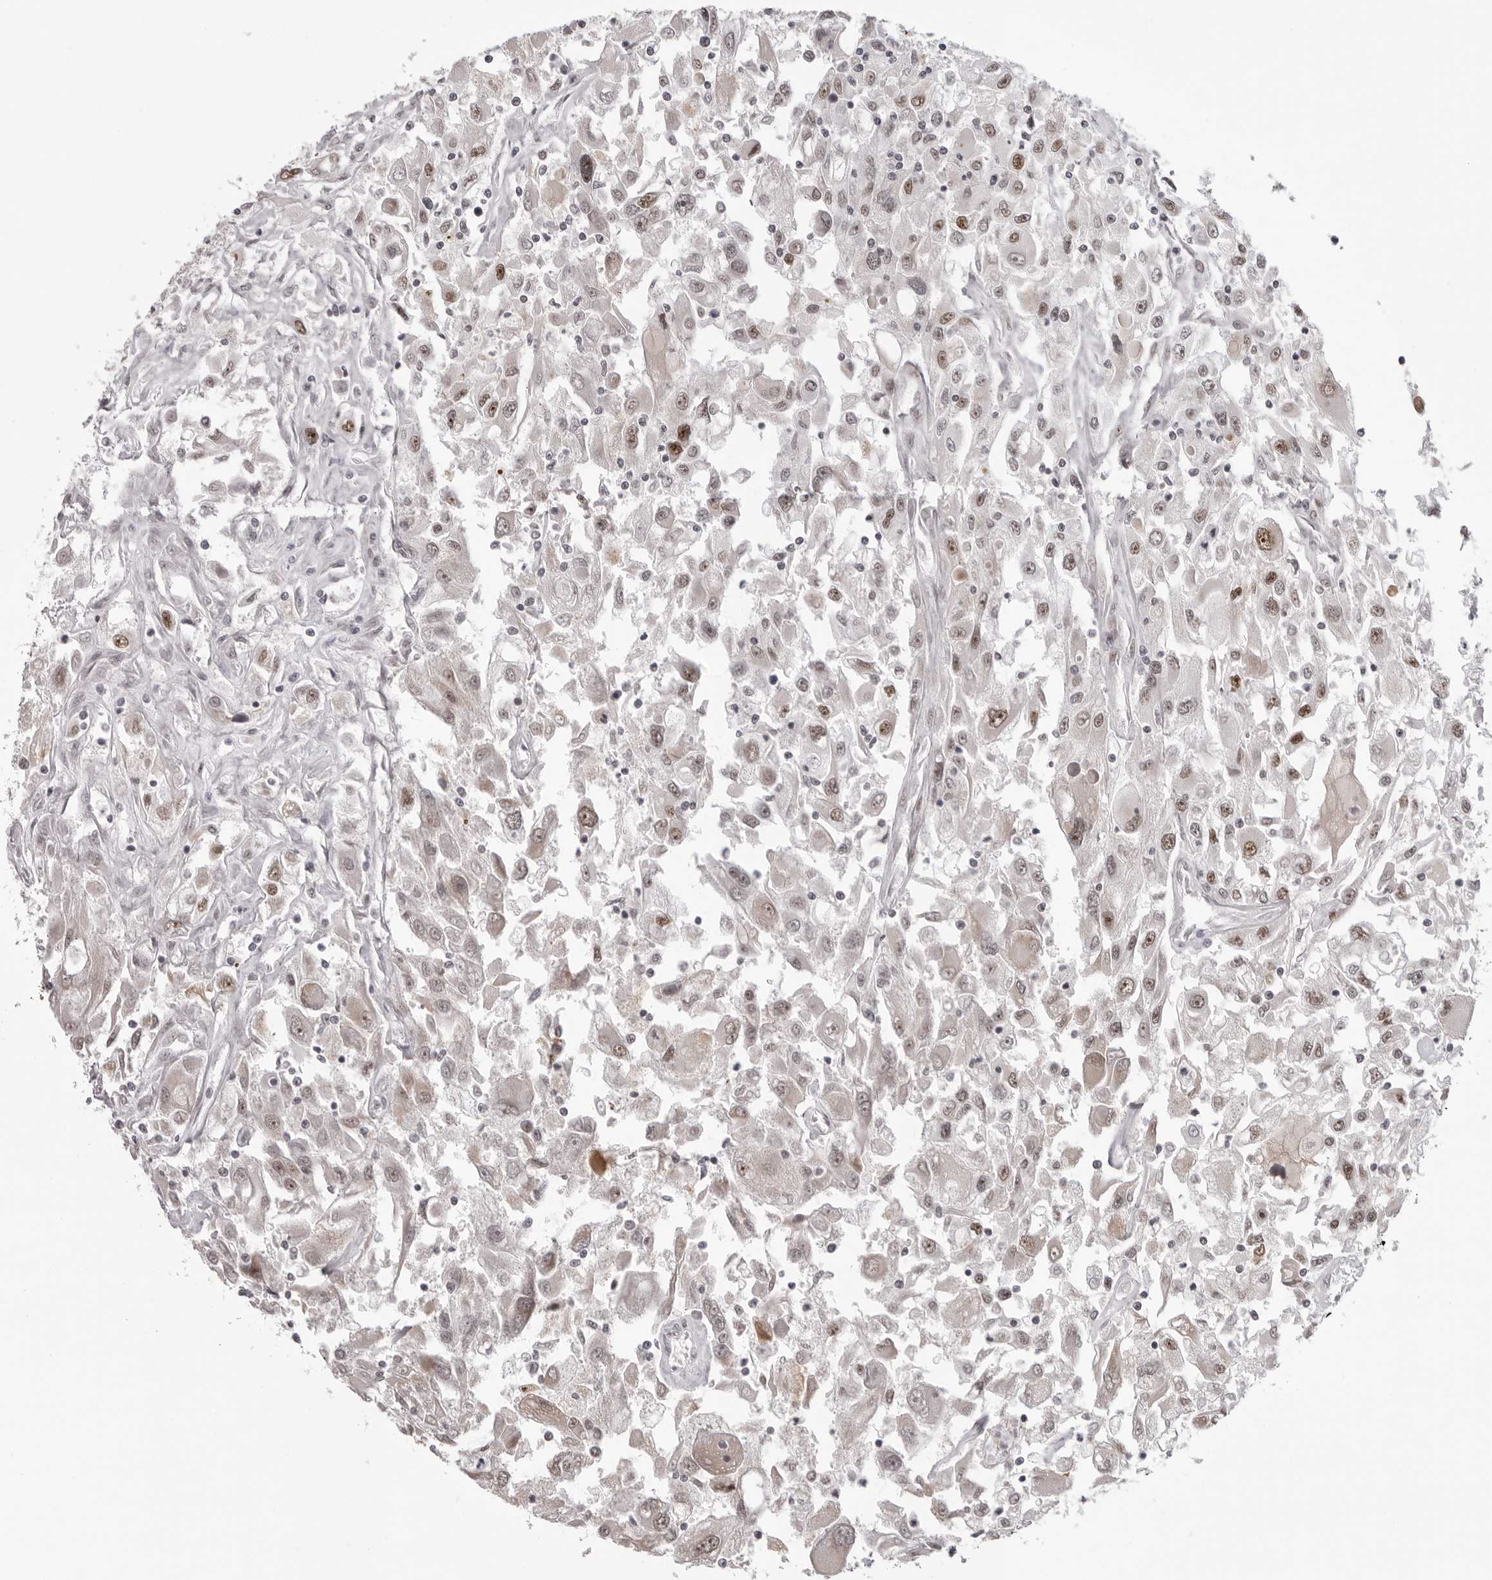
{"staining": {"intensity": "moderate", "quantity": ">75%", "location": "nuclear"}, "tissue": "renal cancer", "cell_type": "Tumor cells", "image_type": "cancer", "snomed": [{"axis": "morphology", "description": "Adenocarcinoma, NOS"}, {"axis": "topography", "description": "Kidney"}], "caption": "Immunohistochemical staining of renal cancer (adenocarcinoma) reveals medium levels of moderate nuclear staining in approximately >75% of tumor cells. The protein of interest is shown in brown color, while the nuclei are stained blue.", "gene": "HEXIM2", "patient": {"sex": "female", "age": 52}}